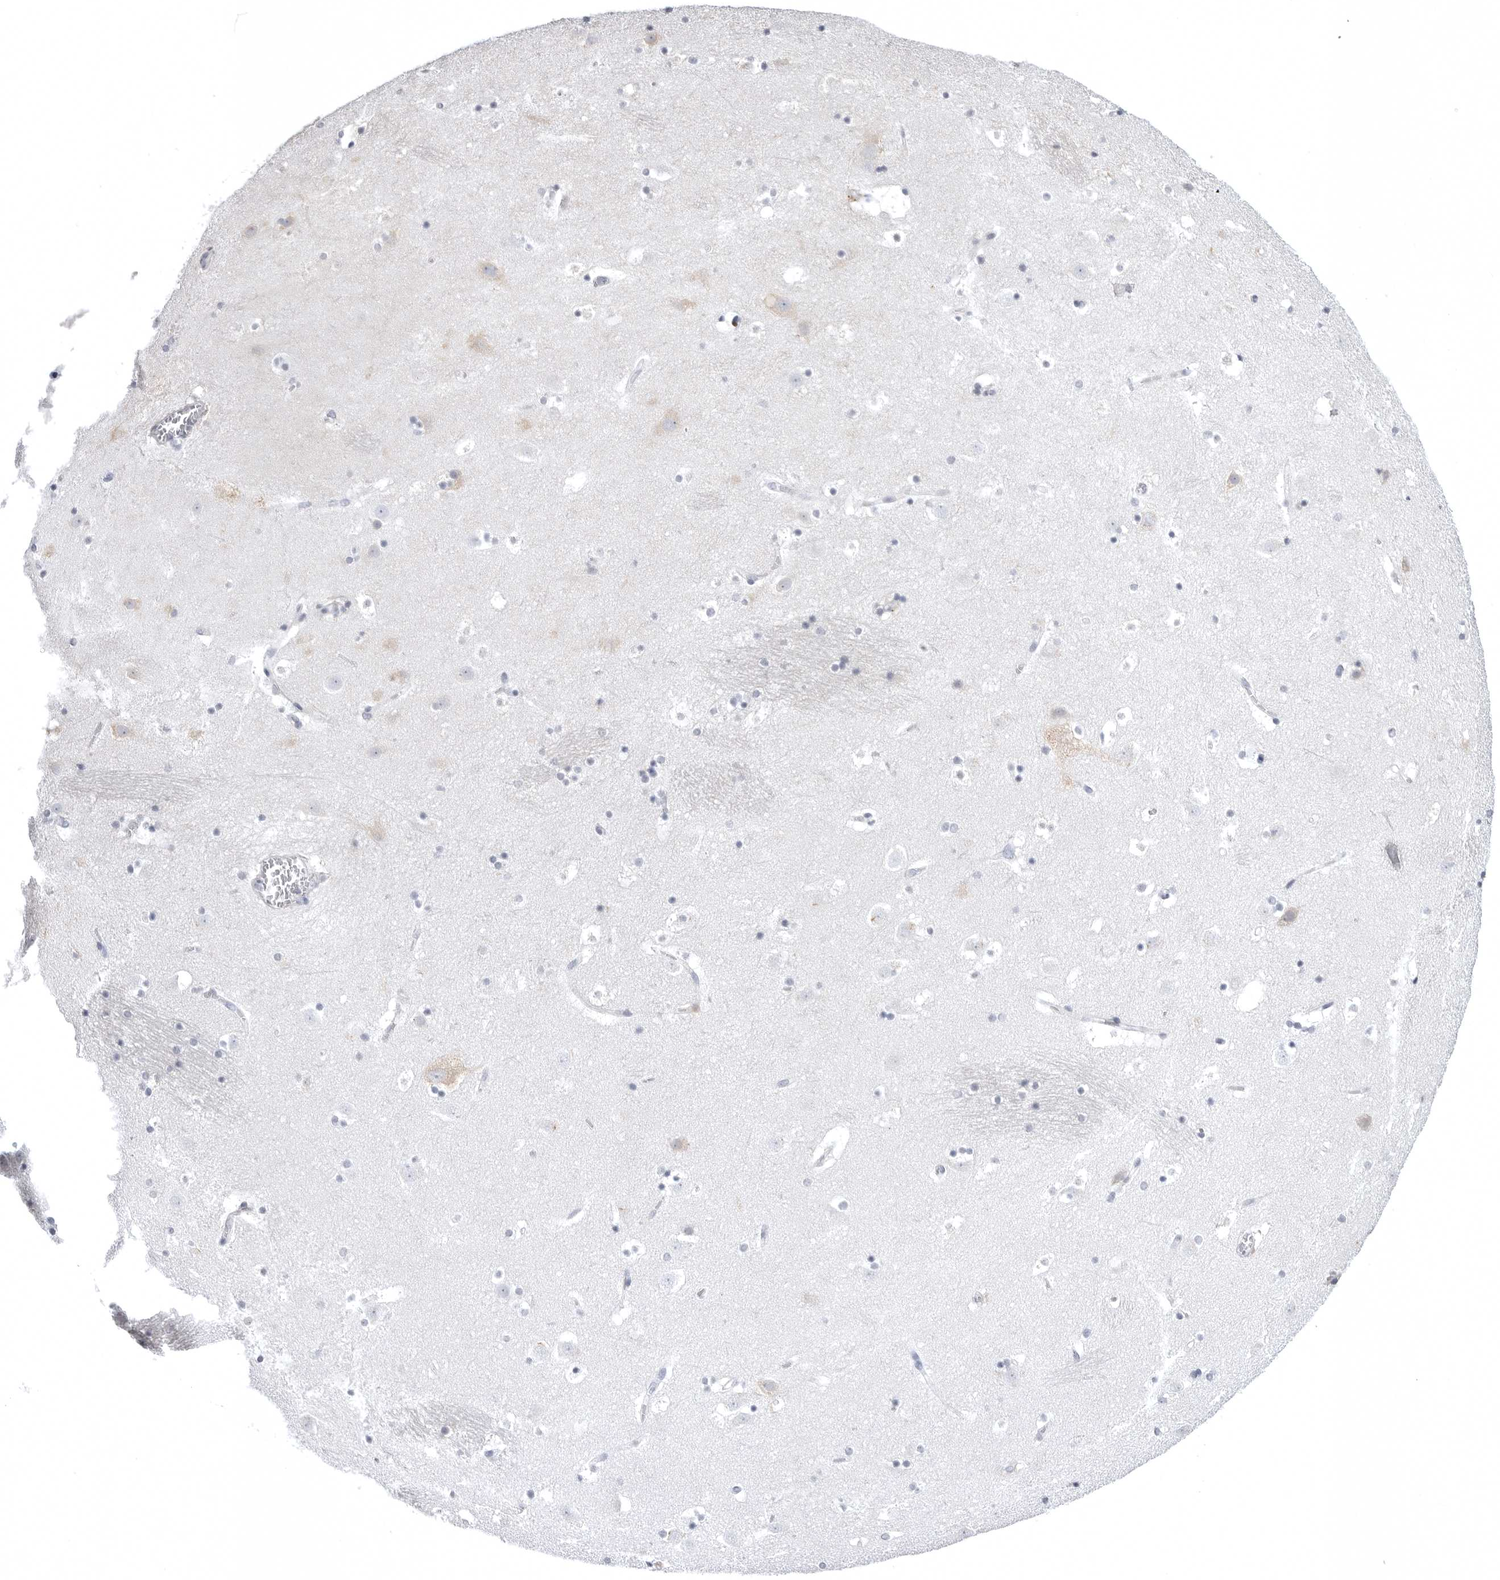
{"staining": {"intensity": "moderate", "quantity": "<25%", "location": "cytoplasmic/membranous"}, "tissue": "caudate", "cell_type": "Glial cells", "image_type": "normal", "snomed": [{"axis": "morphology", "description": "Normal tissue, NOS"}, {"axis": "topography", "description": "Lateral ventricle wall"}], "caption": "Approximately <25% of glial cells in normal human caudate reveal moderate cytoplasmic/membranous protein positivity as visualized by brown immunohistochemical staining.", "gene": "STAP2", "patient": {"sex": "male", "age": 45}}